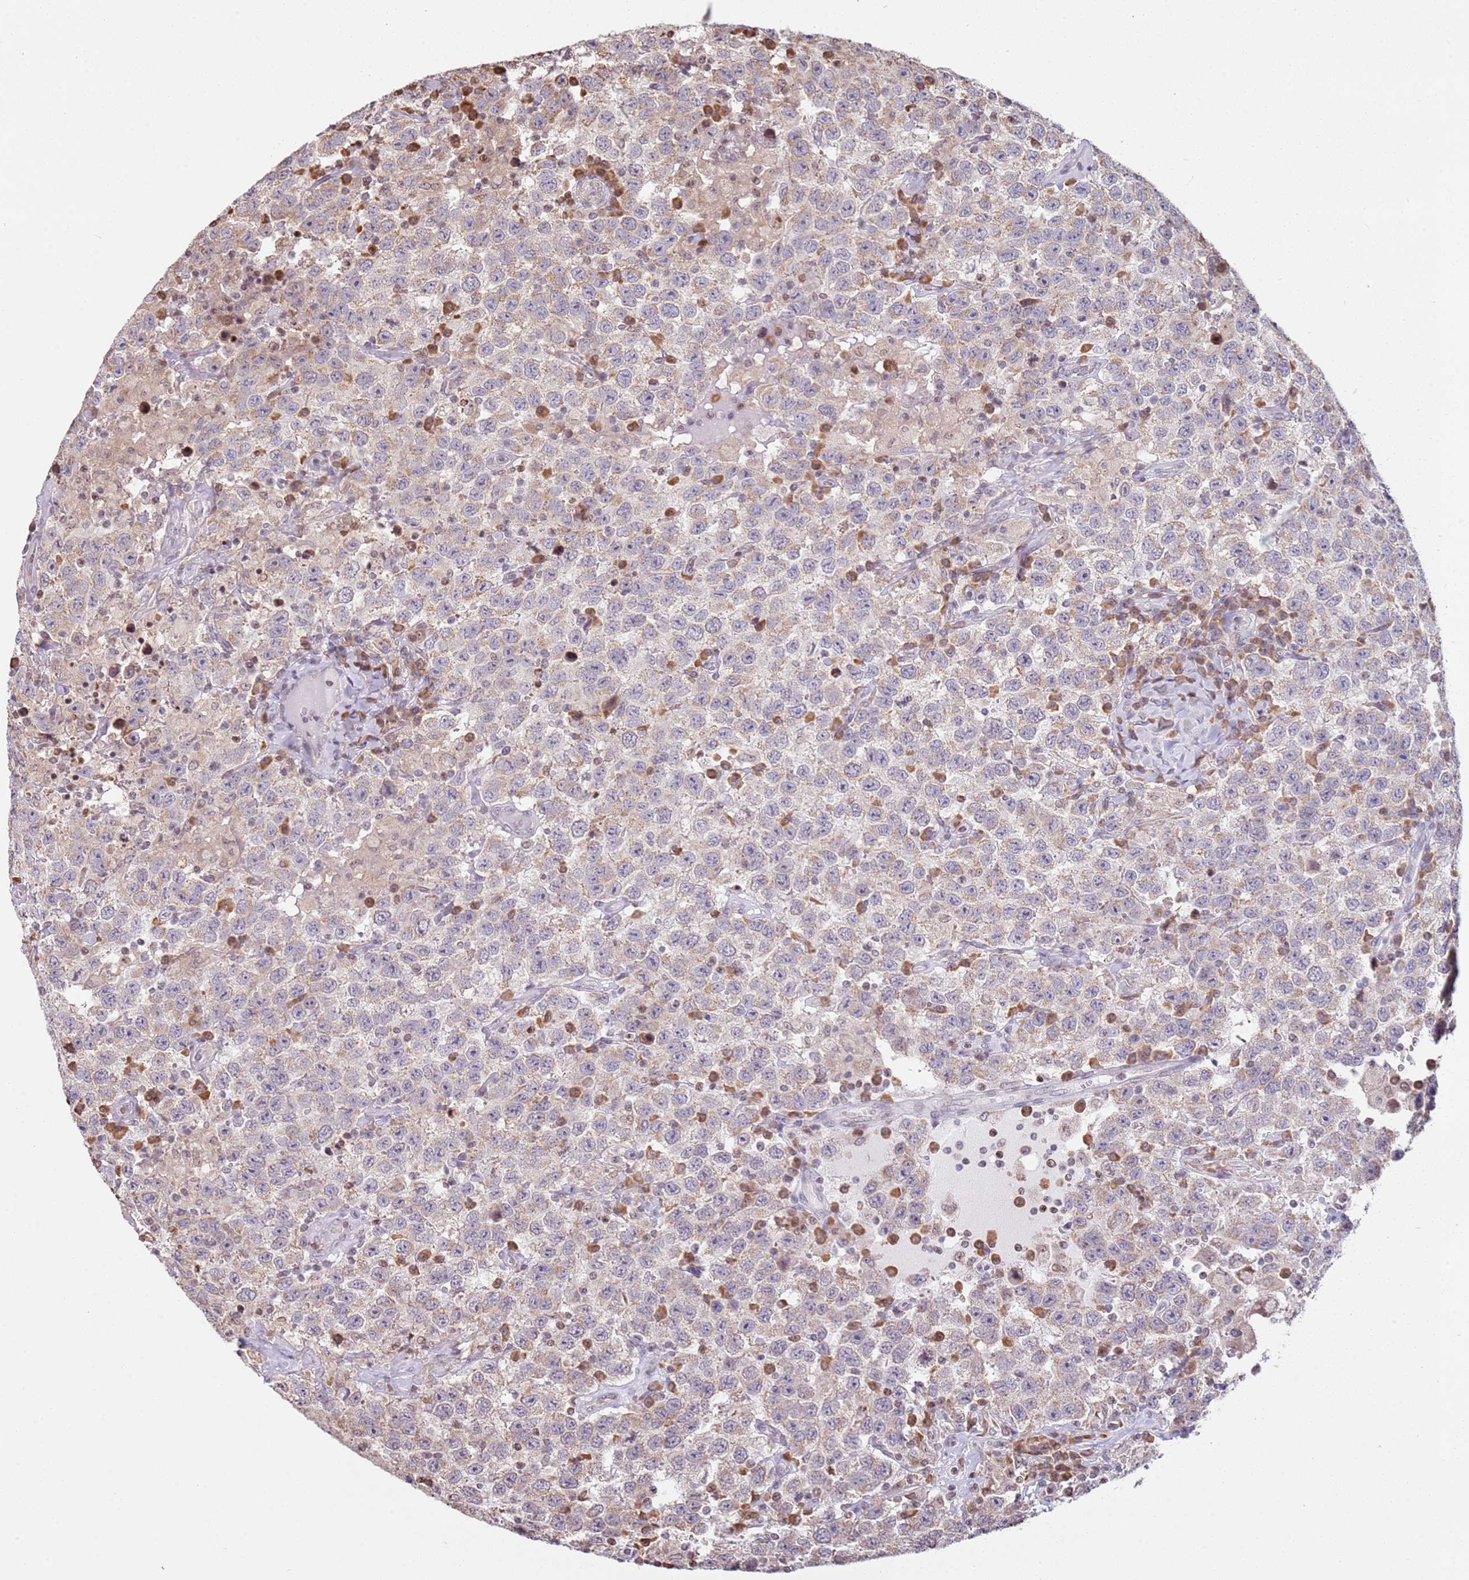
{"staining": {"intensity": "weak", "quantity": "<25%", "location": "cytoplasmic/membranous"}, "tissue": "testis cancer", "cell_type": "Tumor cells", "image_type": "cancer", "snomed": [{"axis": "morphology", "description": "Seminoma, NOS"}, {"axis": "topography", "description": "Testis"}], "caption": "This histopathology image is of seminoma (testis) stained with IHC to label a protein in brown with the nuclei are counter-stained blue. There is no expression in tumor cells.", "gene": "SCAF1", "patient": {"sex": "male", "age": 41}}